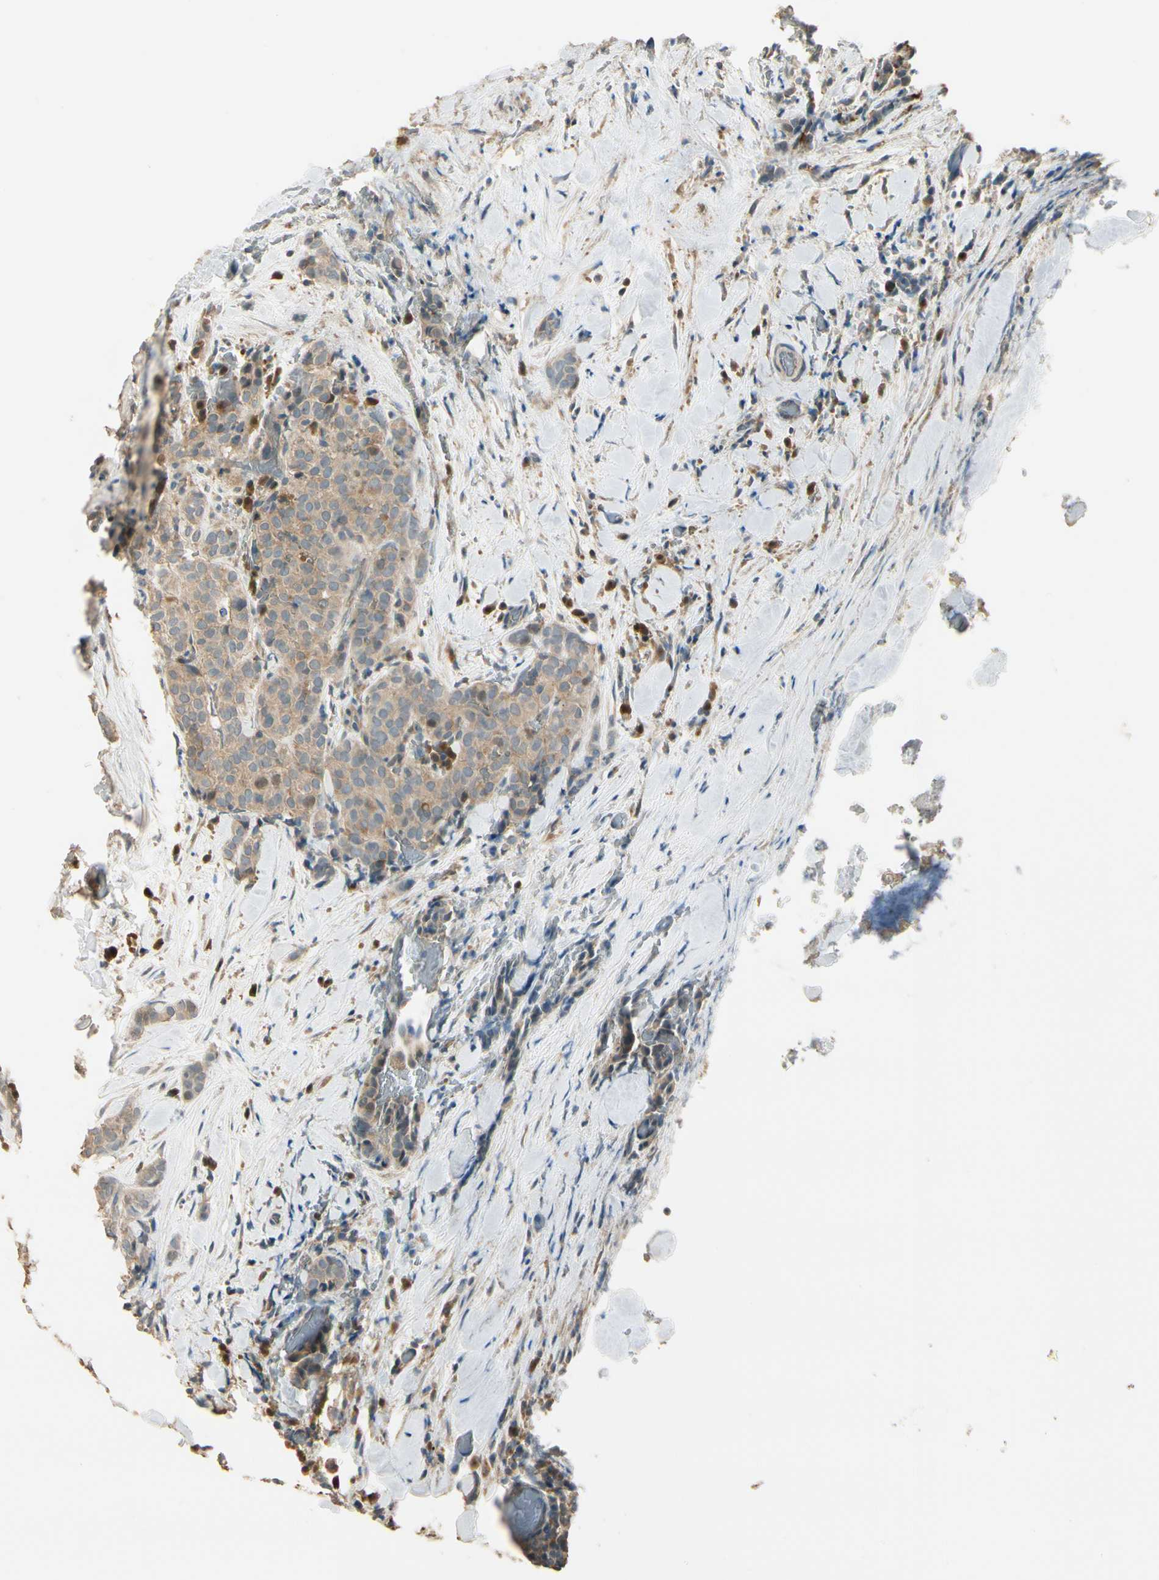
{"staining": {"intensity": "weak", "quantity": ">75%", "location": "cytoplasmic/membranous"}, "tissue": "thyroid cancer", "cell_type": "Tumor cells", "image_type": "cancer", "snomed": [{"axis": "morphology", "description": "Normal tissue, NOS"}, {"axis": "morphology", "description": "Papillary adenocarcinoma, NOS"}, {"axis": "topography", "description": "Thyroid gland"}], "caption": "Tumor cells reveal low levels of weak cytoplasmic/membranous positivity in about >75% of cells in thyroid cancer.", "gene": "PLXNA1", "patient": {"sex": "female", "age": 30}}